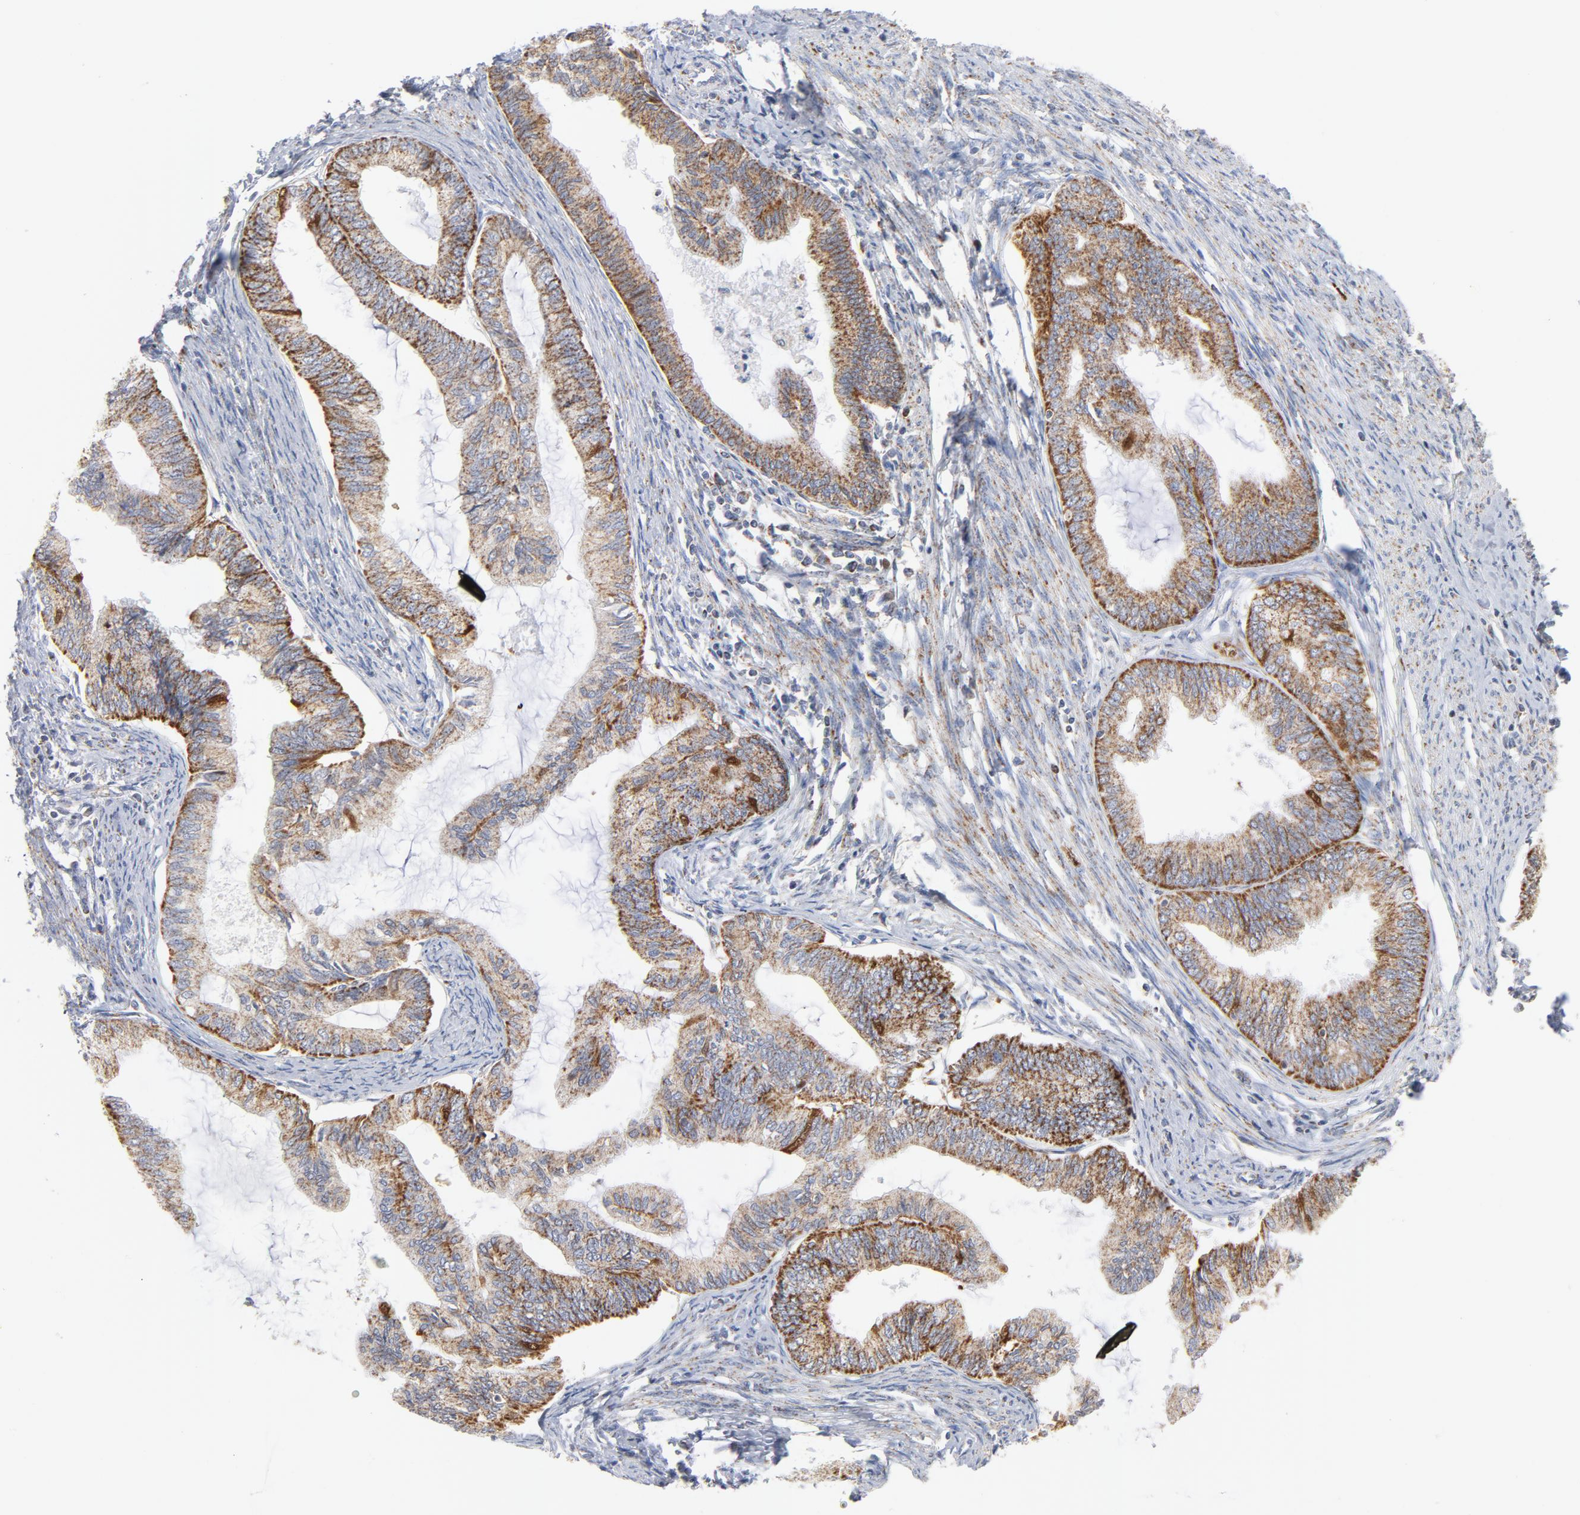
{"staining": {"intensity": "moderate", "quantity": ">75%", "location": "cytoplasmic/membranous"}, "tissue": "endometrial cancer", "cell_type": "Tumor cells", "image_type": "cancer", "snomed": [{"axis": "morphology", "description": "Adenocarcinoma, NOS"}, {"axis": "topography", "description": "Endometrium"}], "caption": "A medium amount of moderate cytoplasmic/membranous staining is present in approximately >75% of tumor cells in endometrial adenocarcinoma tissue.", "gene": "DIABLO", "patient": {"sex": "female", "age": 86}}